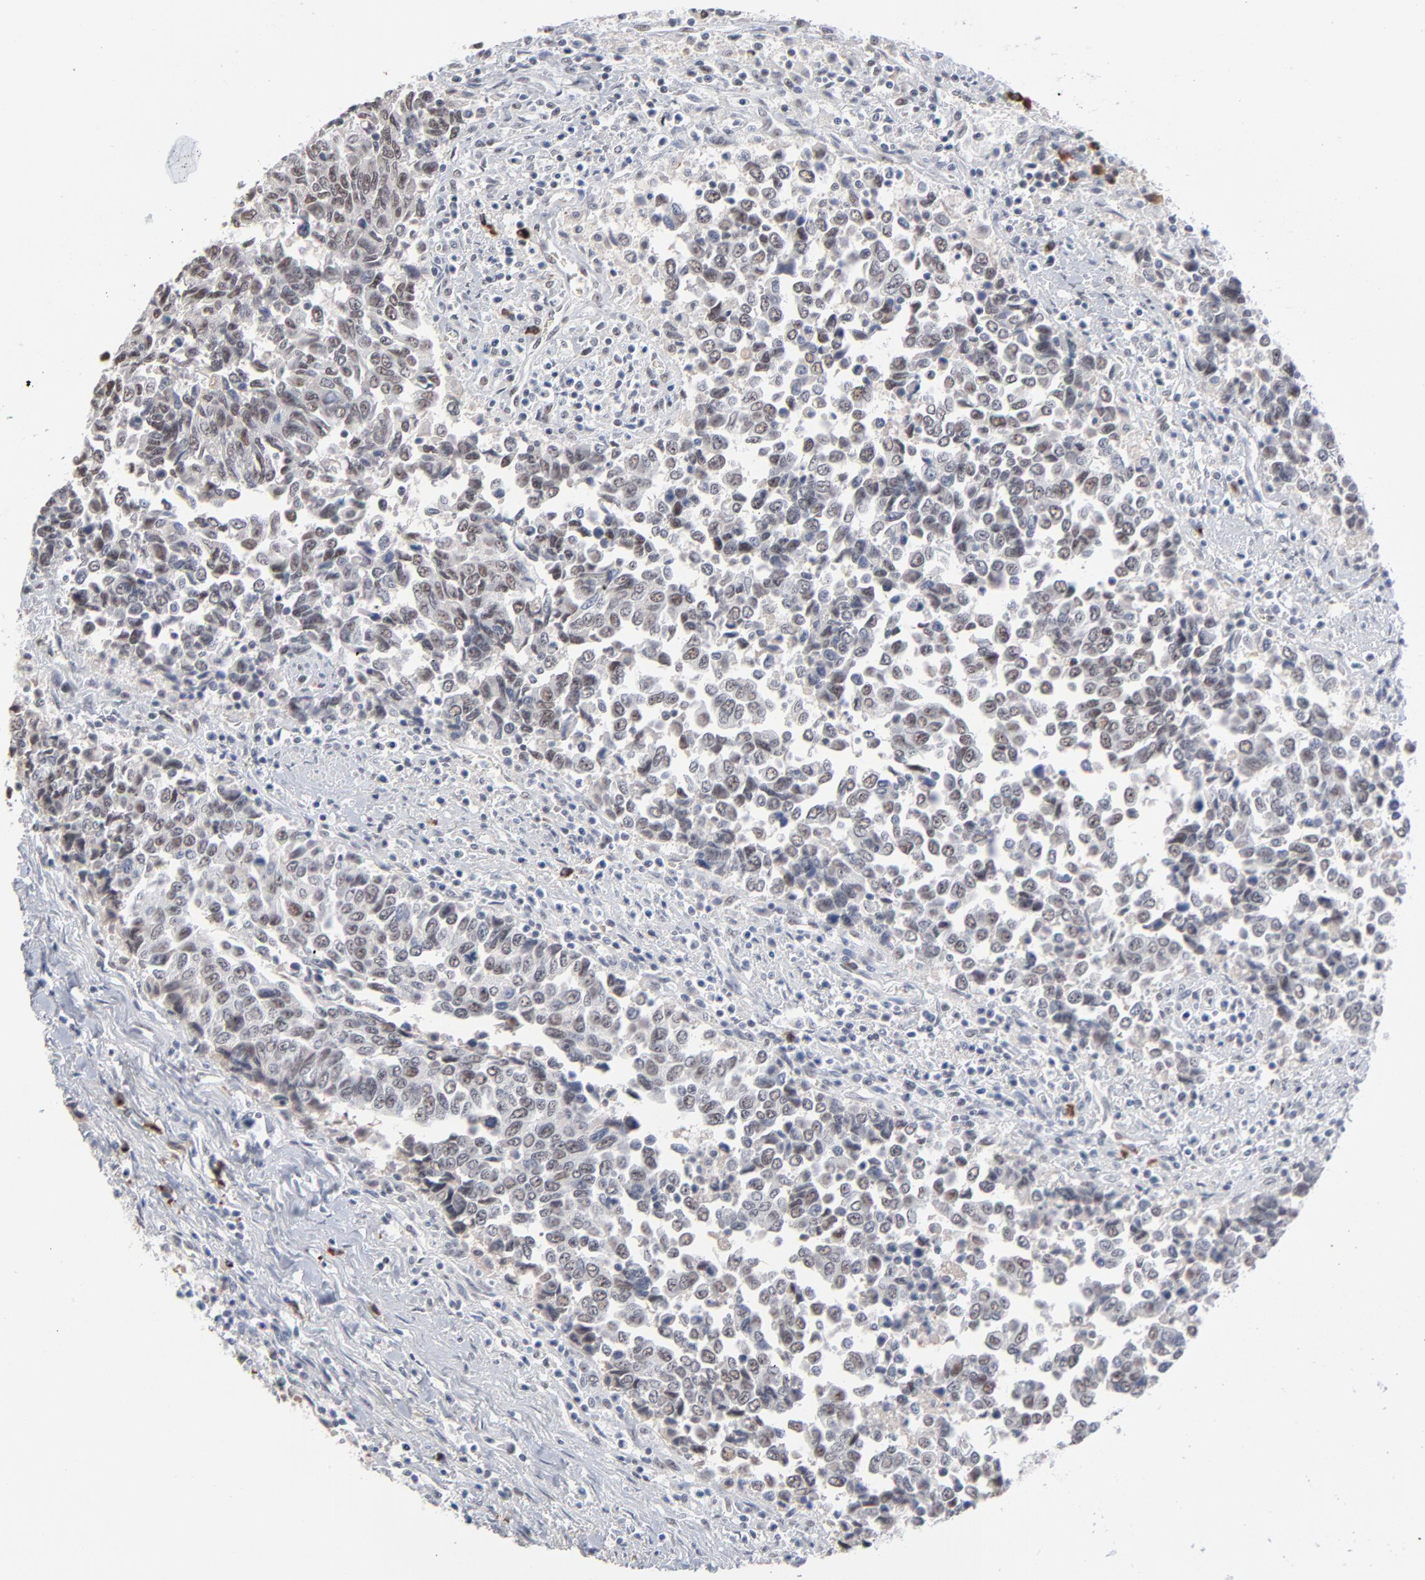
{"staining": {"intensity": "weak", "quantity": ">75%", "location": "nuclear"}, "tissue": "urothelial cancer", "cell_type": "Tumor cells", "image_type": "cancer", "snomed": [{"axis": "morphology", "description": "Urothelial carcinoma, High grade"}, {"axis": "topography", "description": "Urinary bladder"}], "caption": "A brown stain labels weak nuclear positivity of a protein in human urothelial cancer tumor cells.", "gene": "MPHOSPH6", "patient": {"sex": "male", "age": 86}}